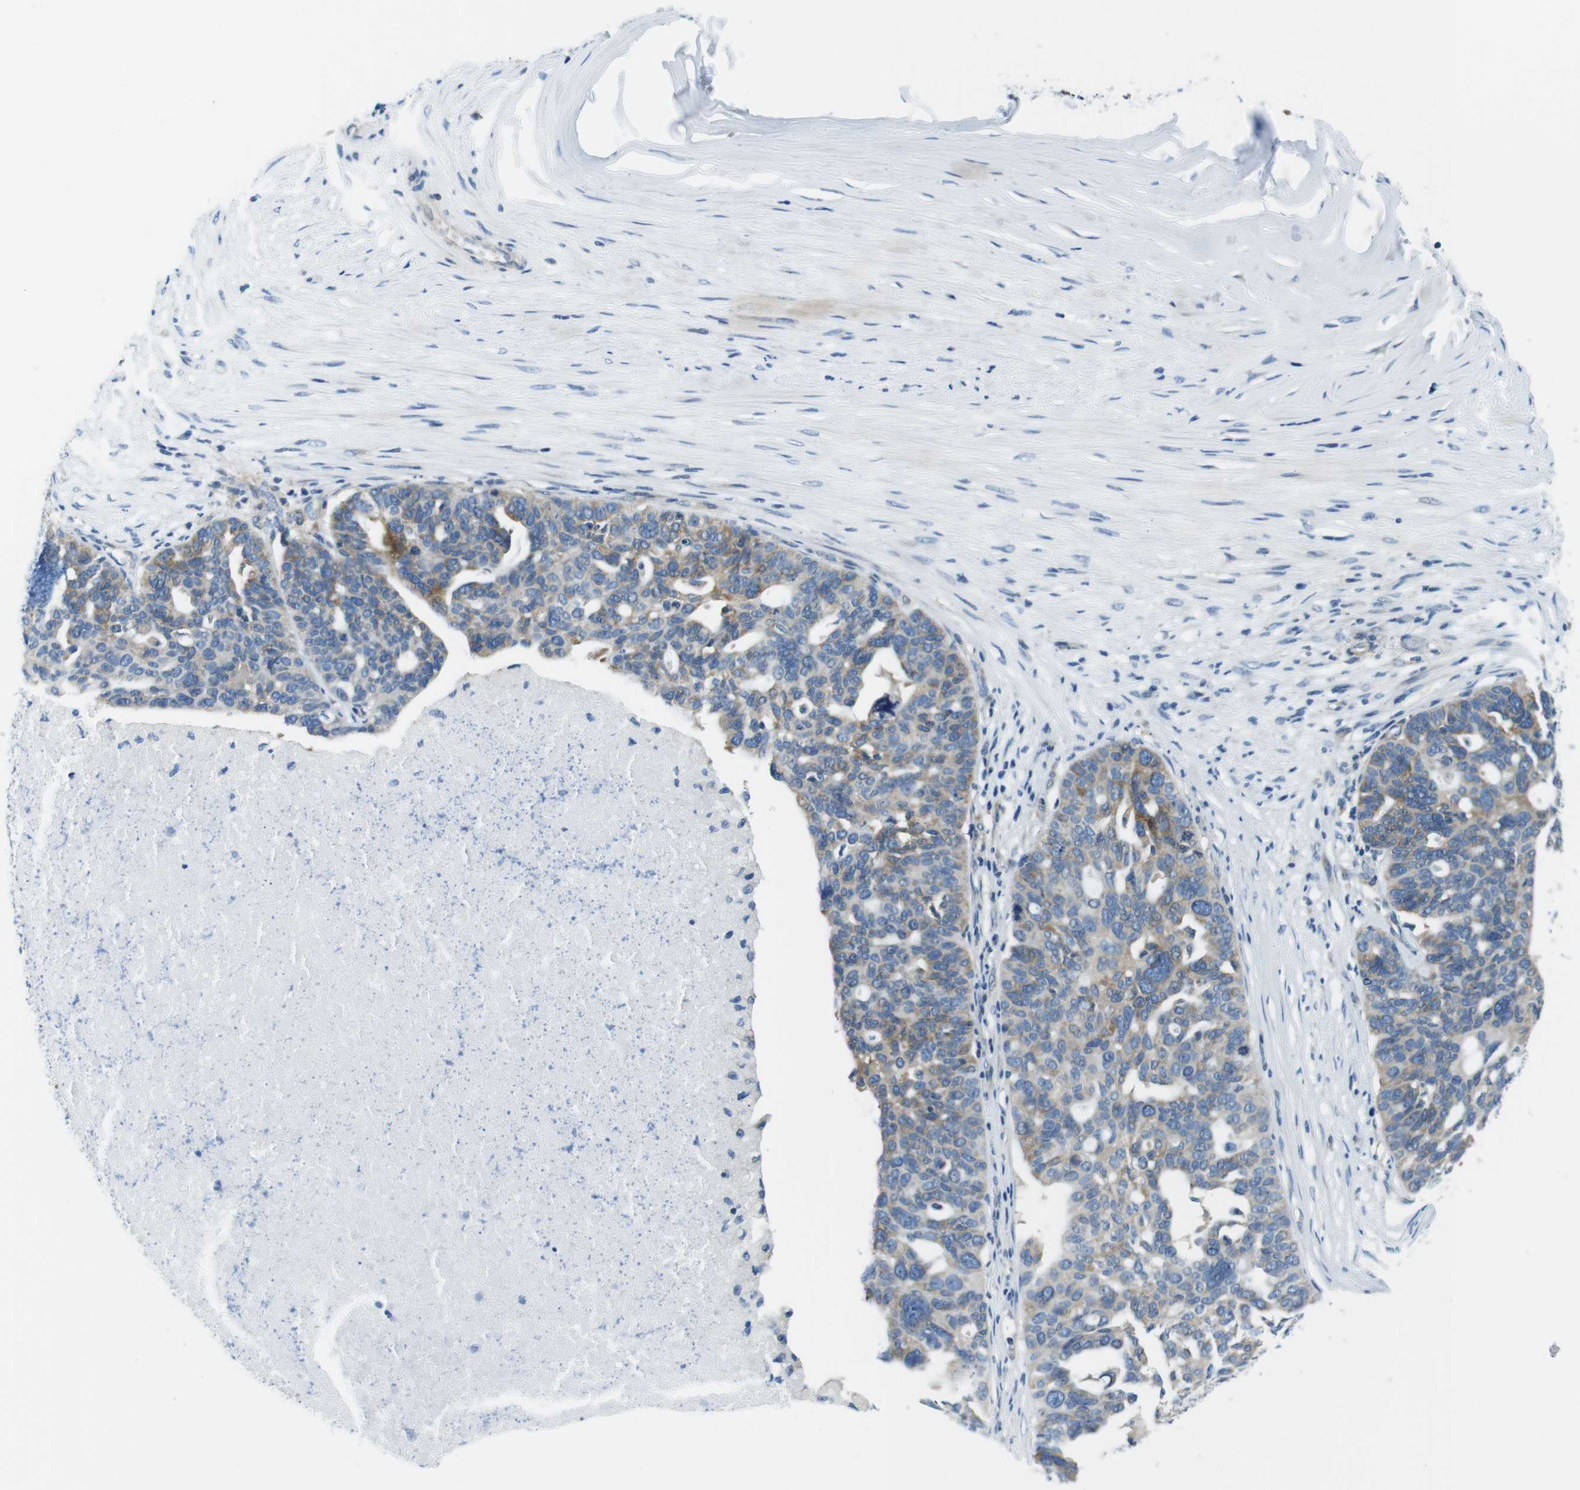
{"staining": {"intensity": "weak", "quantity": ">75%", "location": "cytoplasmic/membranous"}, "tissue": "ovarian cancer", "cell_type": "Tumor cells", "image_type": "cancer", "snomed": [{"axis": "morphology", "description": "Cystadenocarcinoma, serous, NOS"}, {"axis": "topography", "description": "Ovary"}], "caption": "The histopathology image displays staining of ovarian cancer, revealing weak cytoplasmic/membranous protein positivity (brown color) within tumor cells. The staining is performed using DAB brown chromogen to label protein expression. The nuclei are counter-stained blue using hematoxylin.", "gene": "EIF2B5", "patient": {"sex": "female", "age": 59}}